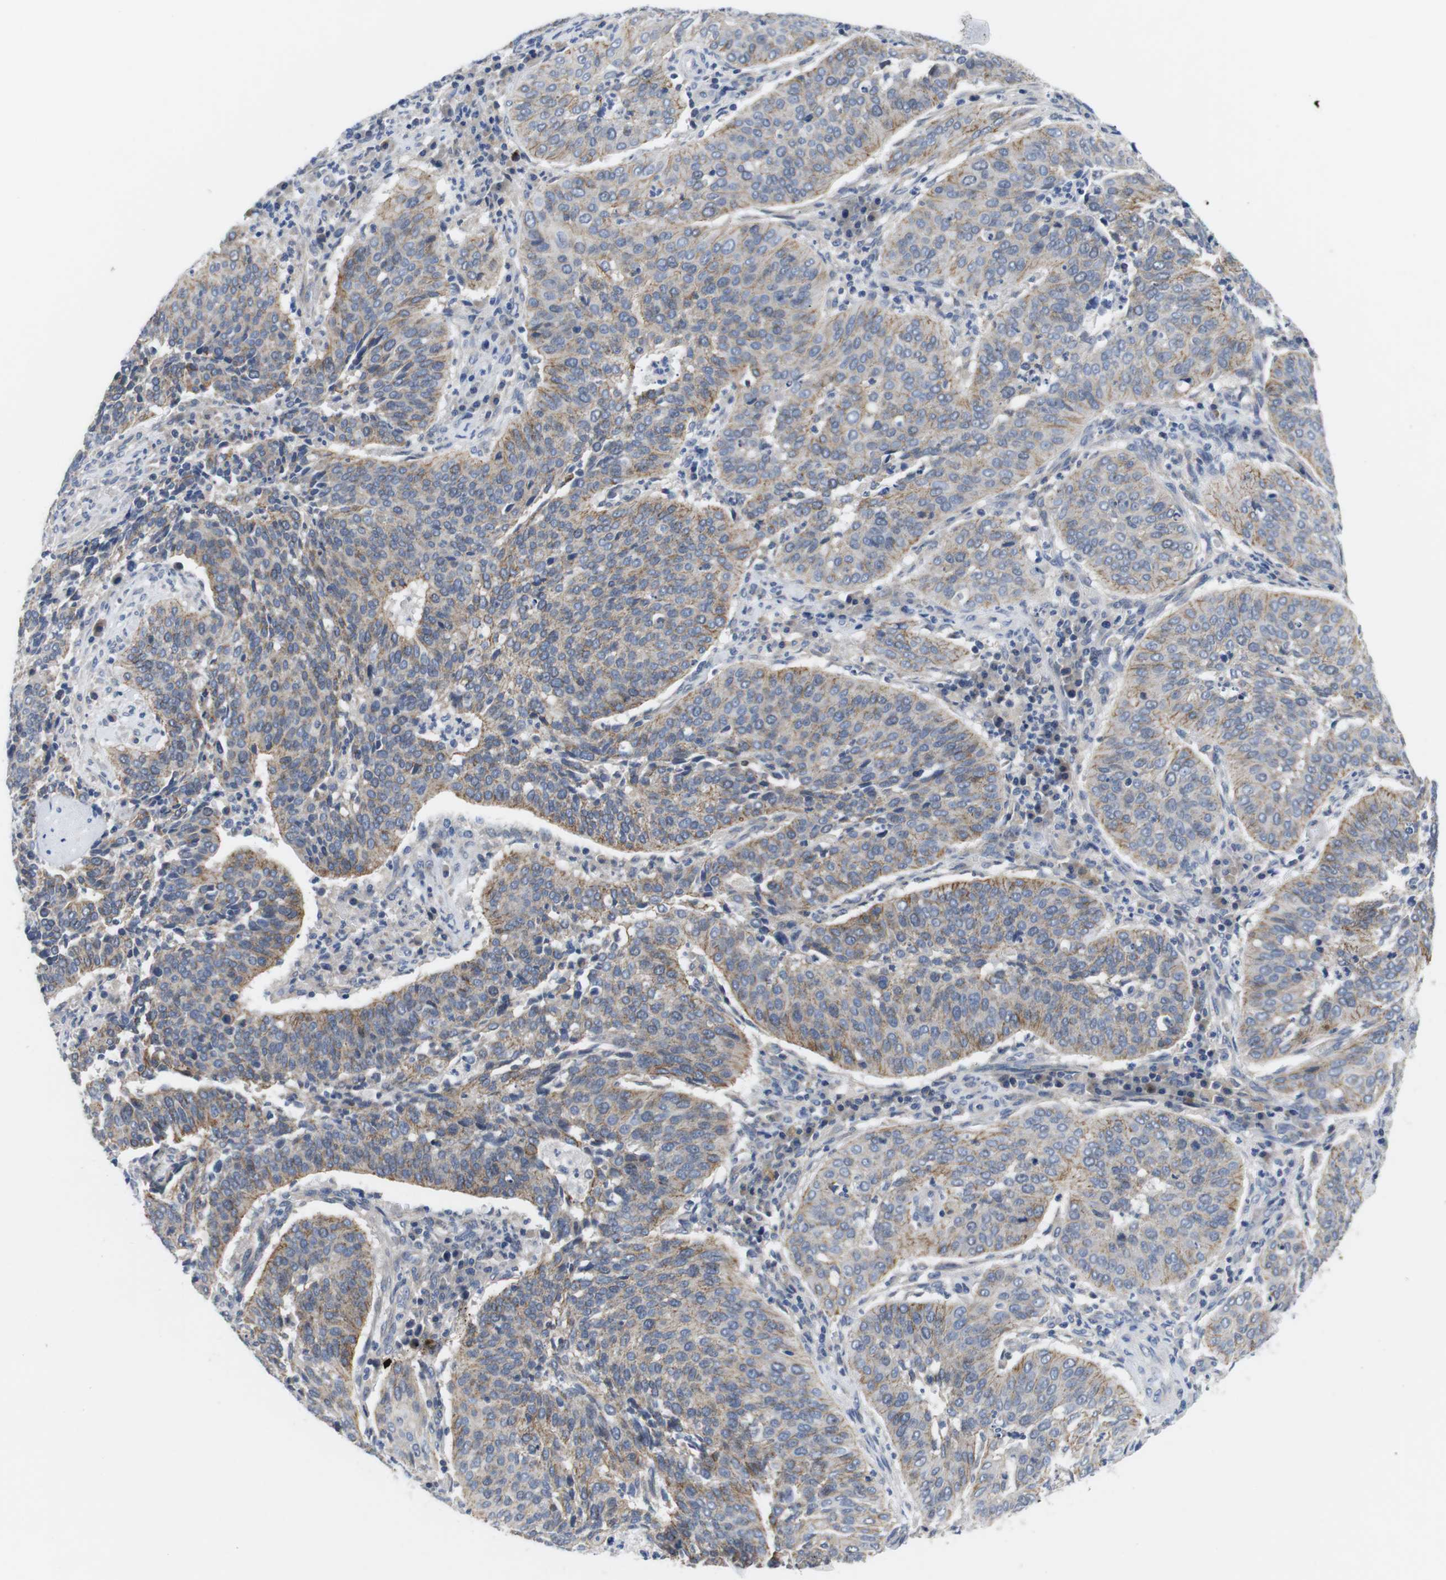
{"staining": {"intensity": "moderate", "quantity": "25%-75%", "location": "cytoplasmic/membranous"}, "tissue": "cervical cancer", "cell_type": "Tumor cells", "image_type": "cancer", "snomed": [{"axis": "morphology", "description": "Normal tissue, NOS"}, {"axis": "morphology", "description": "Squamous cell carcinoma, NOS"}, {"axis": "topography", "description": "Cervix"}], "caption": "A brown stain highlights moderate cytoplasmic/membranous positivity of a protein in human cervical cancer (squamous cell carcinoma) tumor cells.", "gene": "SCRIB", "patient": {"sex": "female", "age": 39}}